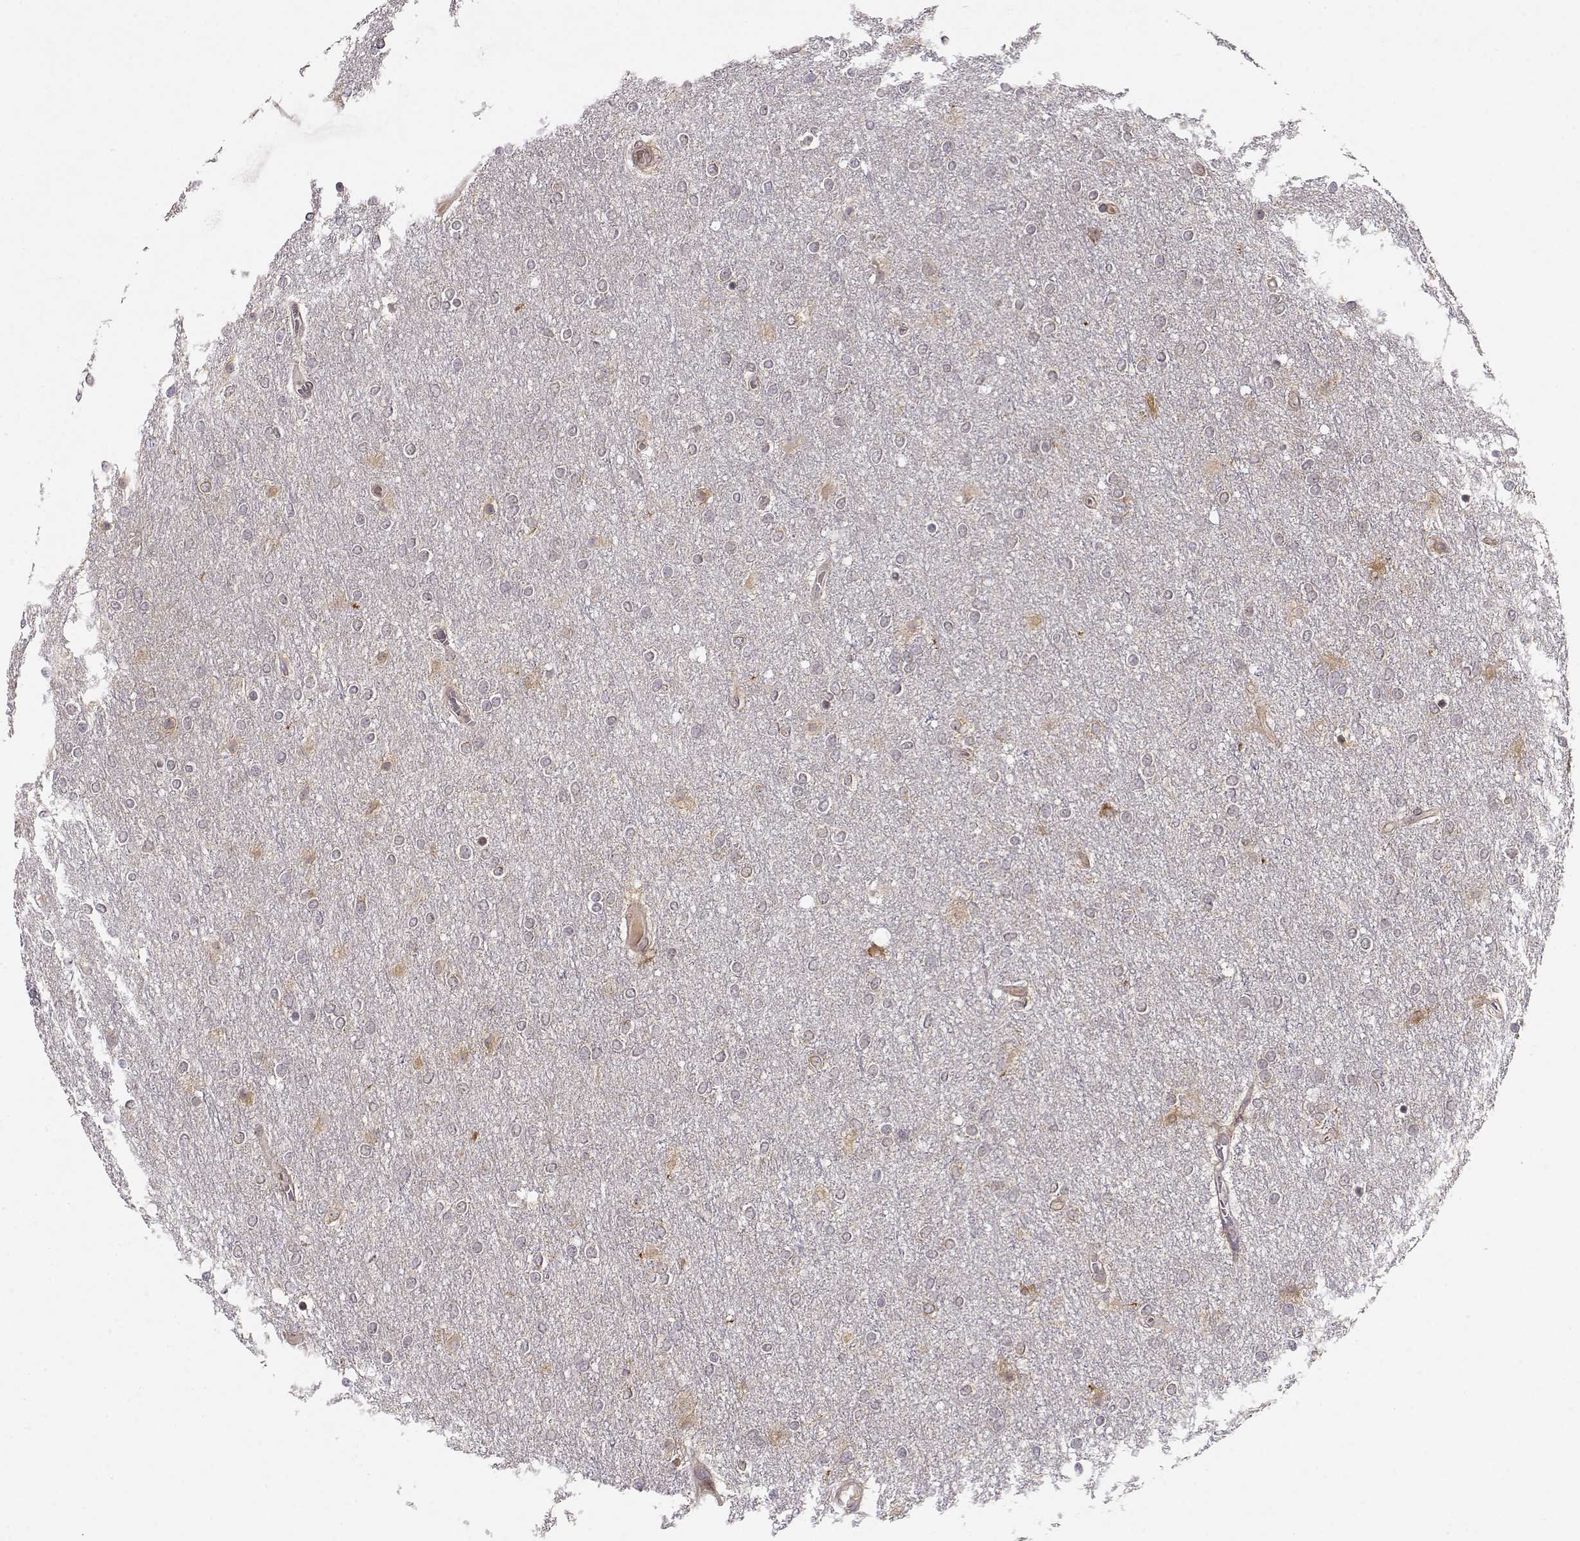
{"staining": {"intensity": "negative", "quantity": "none", "location": "none"}, "tissue": "glioma", "cell_type": "Tumor cells", "image_type": "cancer", "snomed": [{"axis": "morphology", "description": "Glioma, malignant, High grade"}, {"axis": "topography", "description": "Brain"}], "caption": "A high-resolution image shows immunohistochemistry (IHC) staining of glioma, which demonstrates no significant expression in tumor cells. (Stains: DAB (3,3'-diaminobenzidine) immunohistochemistry (IHC) with hematoxylin counter stain, Microscopy: brightfield microscopy at high magnification).", "gene": "ERGIC2", "patient": {"sex": "female", "age": 61}}